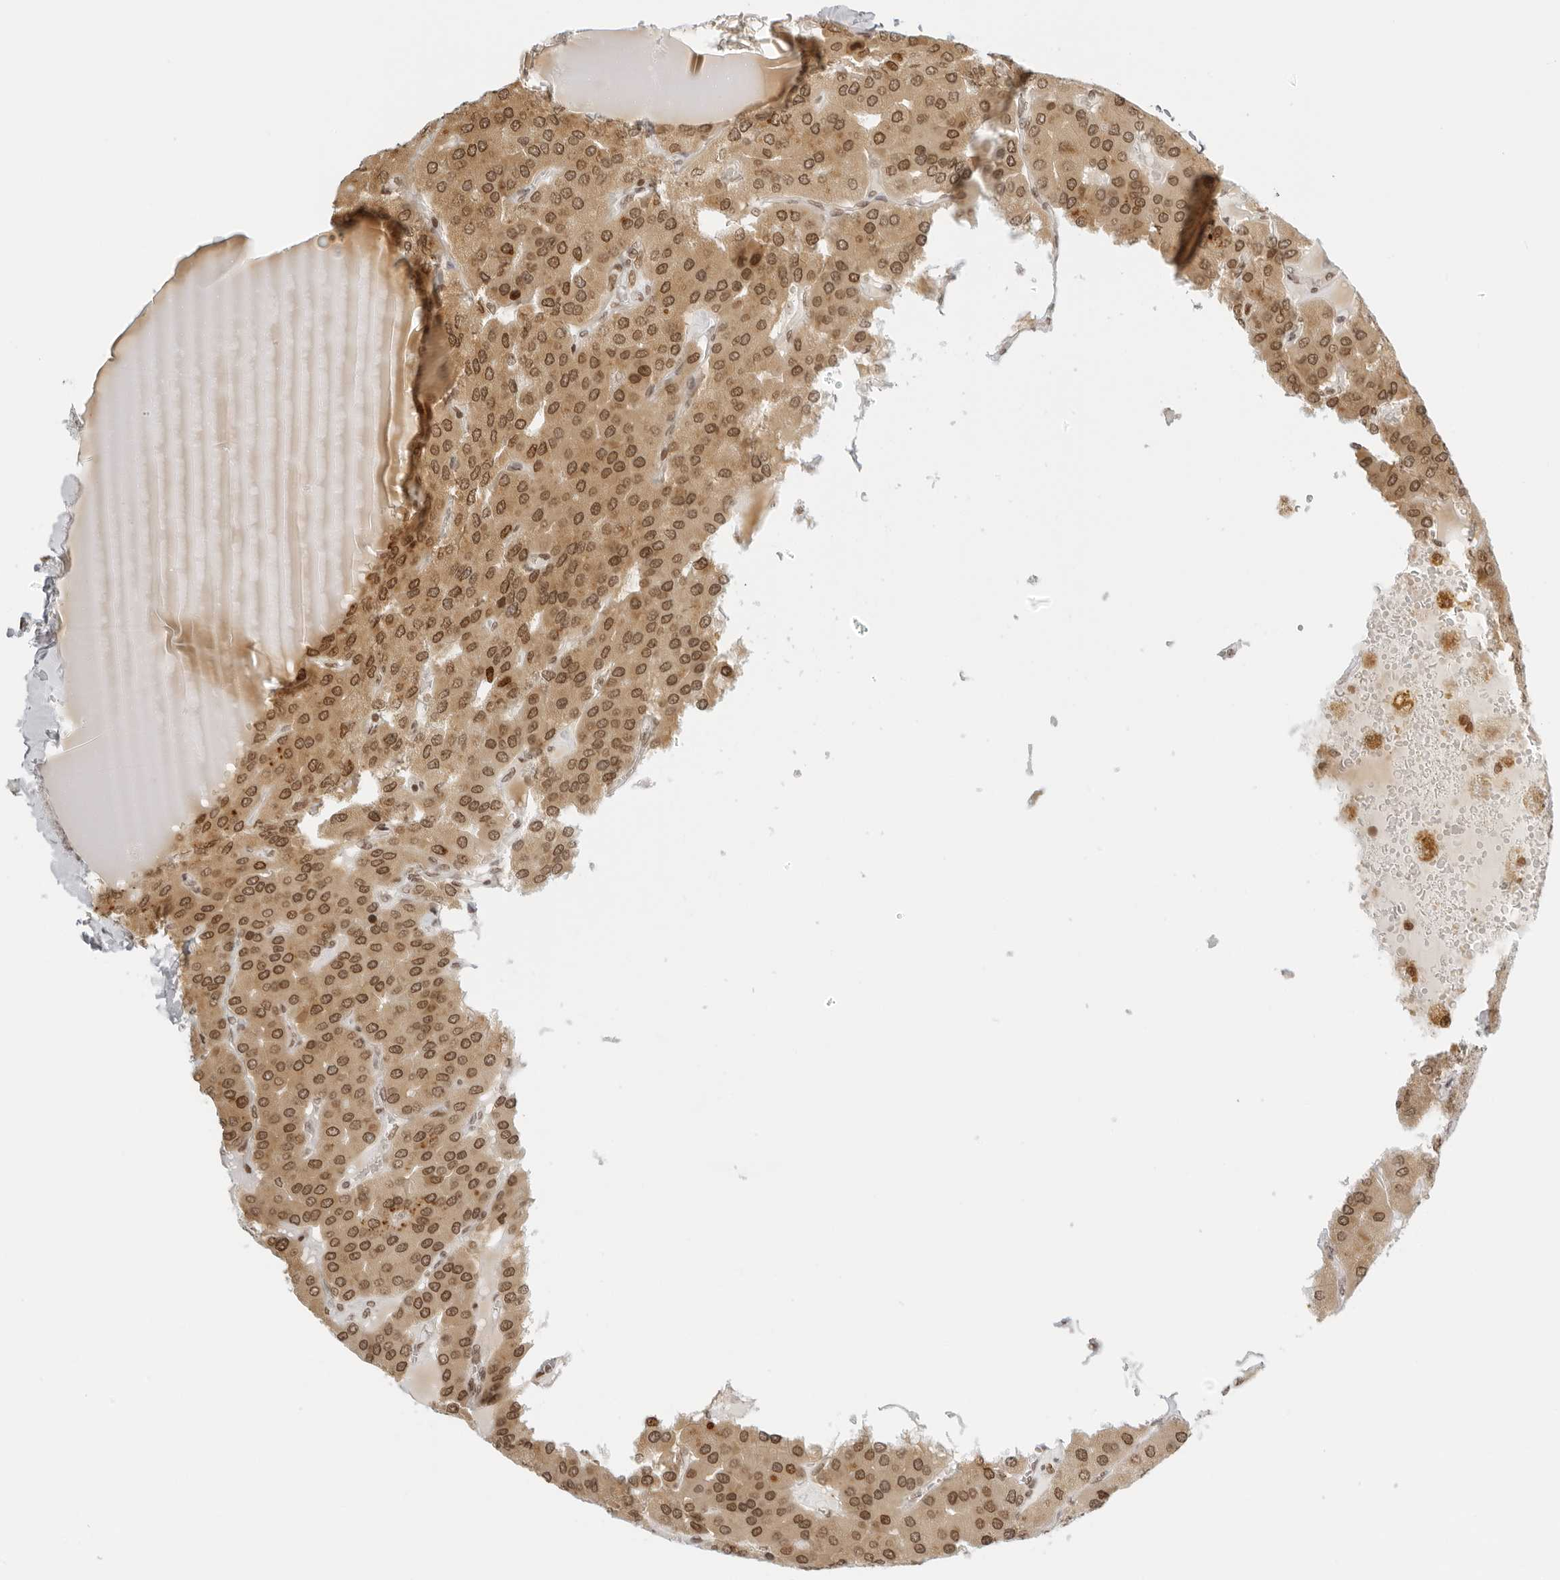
{"staining": {"intensity": "moderate", "quantity": ">75%", "location": "cytoplasmic/membranous,nuclear"}, "tissue": "parathyroid gland", "cell_type": "Glandular cells", "image_type": "normal", "snomed": [{"axis": "morphology", "description": "Normal tissue, NOS"}, {"axis": "morphology", "description": "Adenoma, NOS"}, {"axis": "topography", "description": "Parathyroid gland"}], "caption": "Protein staining shows moderate cytoplasmic/membranous,nuclear positivity in about >75% of glandular cells in normal parathyroid gland.", "gene": "RCC1", "patient": {"sex": "female", "age": 86}}